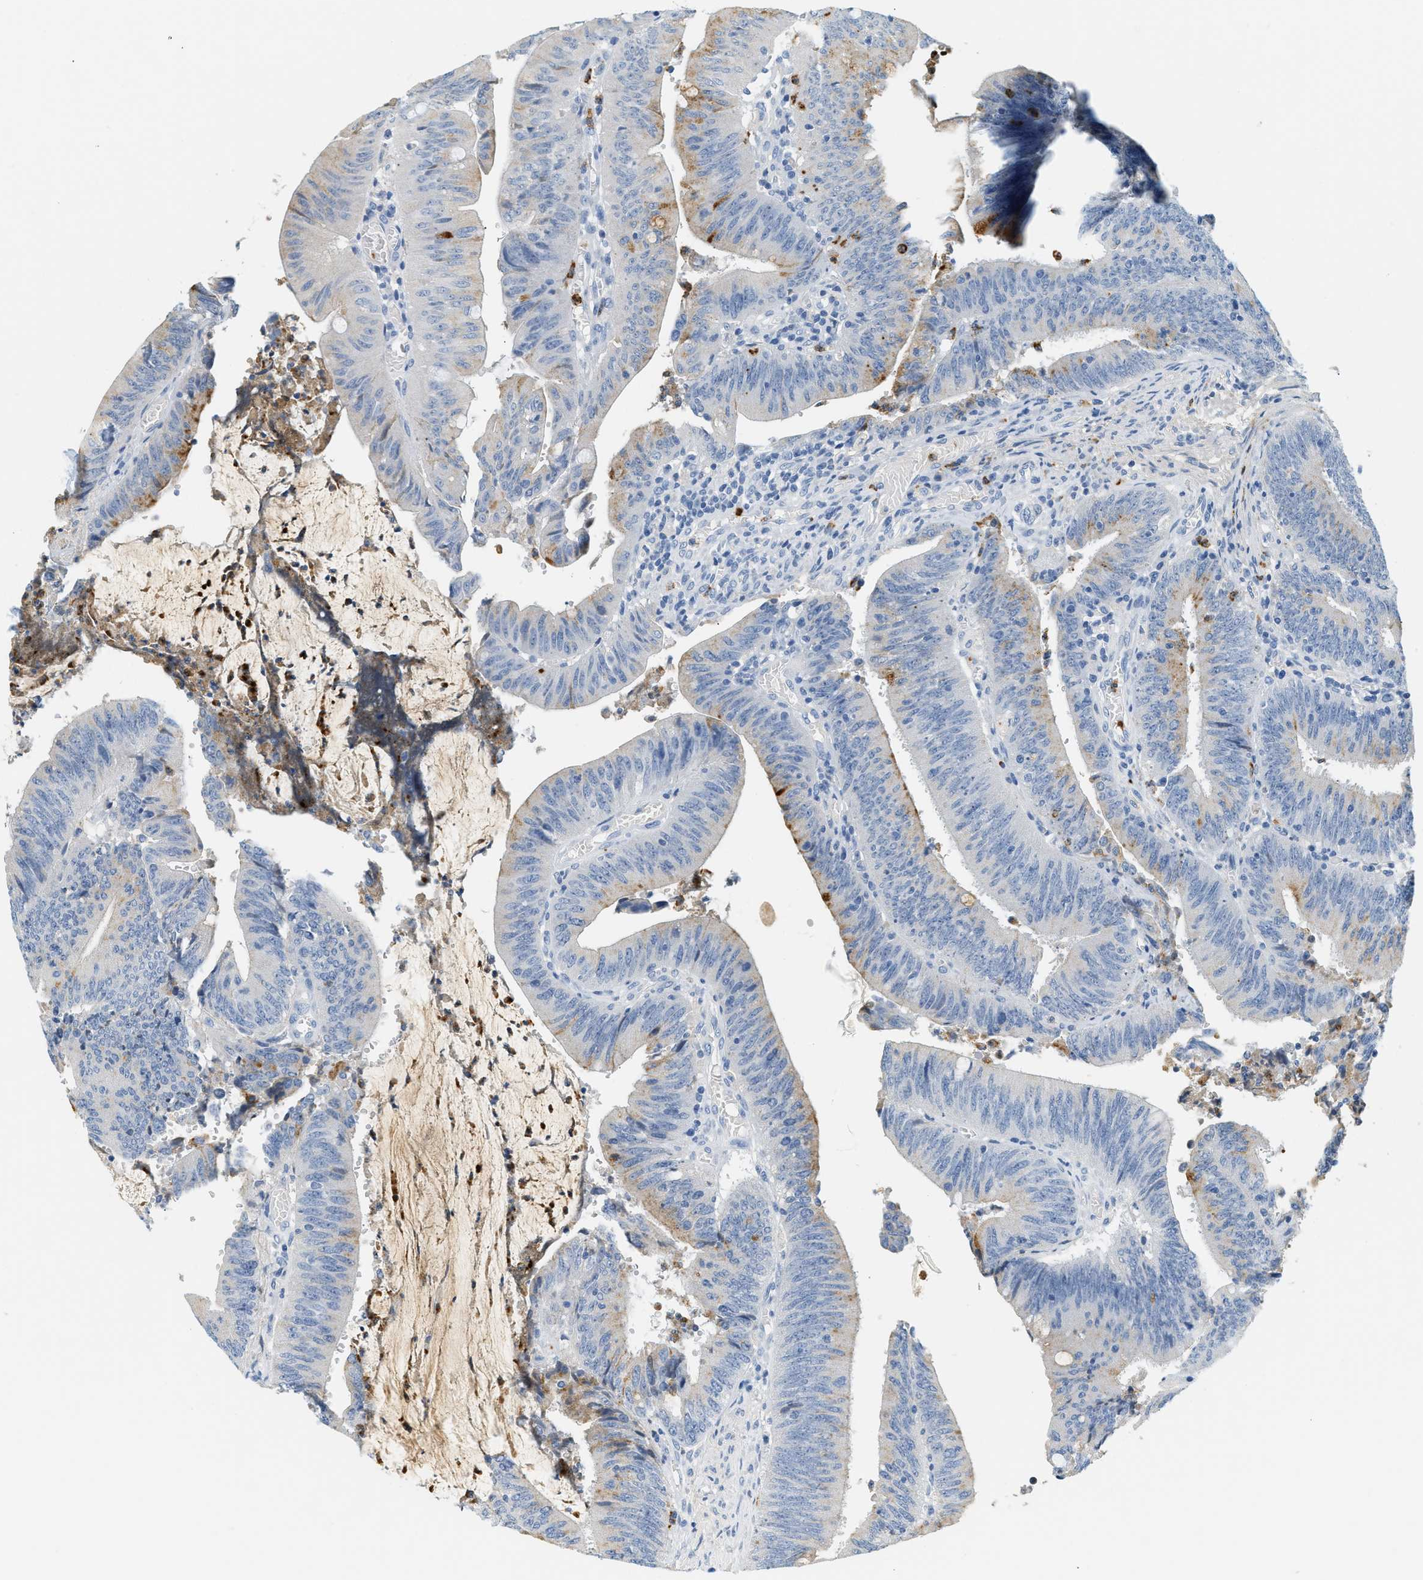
{"staining": {"intensity": "weak", "quantity": "<25%", "location": "cytoplasmic/membranous"}, "tissue": "colorectal cancer", "cell_type": "Tumor cells", "image_type": "cancer", "snomed": [{"axis": "morphology", "description": "Normal tissue, NOS"}, {"axis": "morphology", "description": "Adenocarcinoma, NOS"}, {"axis": "topography", "description": "Rectum"}], "caption": "Protein analysis of colorectal cancer reveals no significant staining in tumor cells.", "gene": "LCN2", "patient": {"sex": "female", "age": 66}}